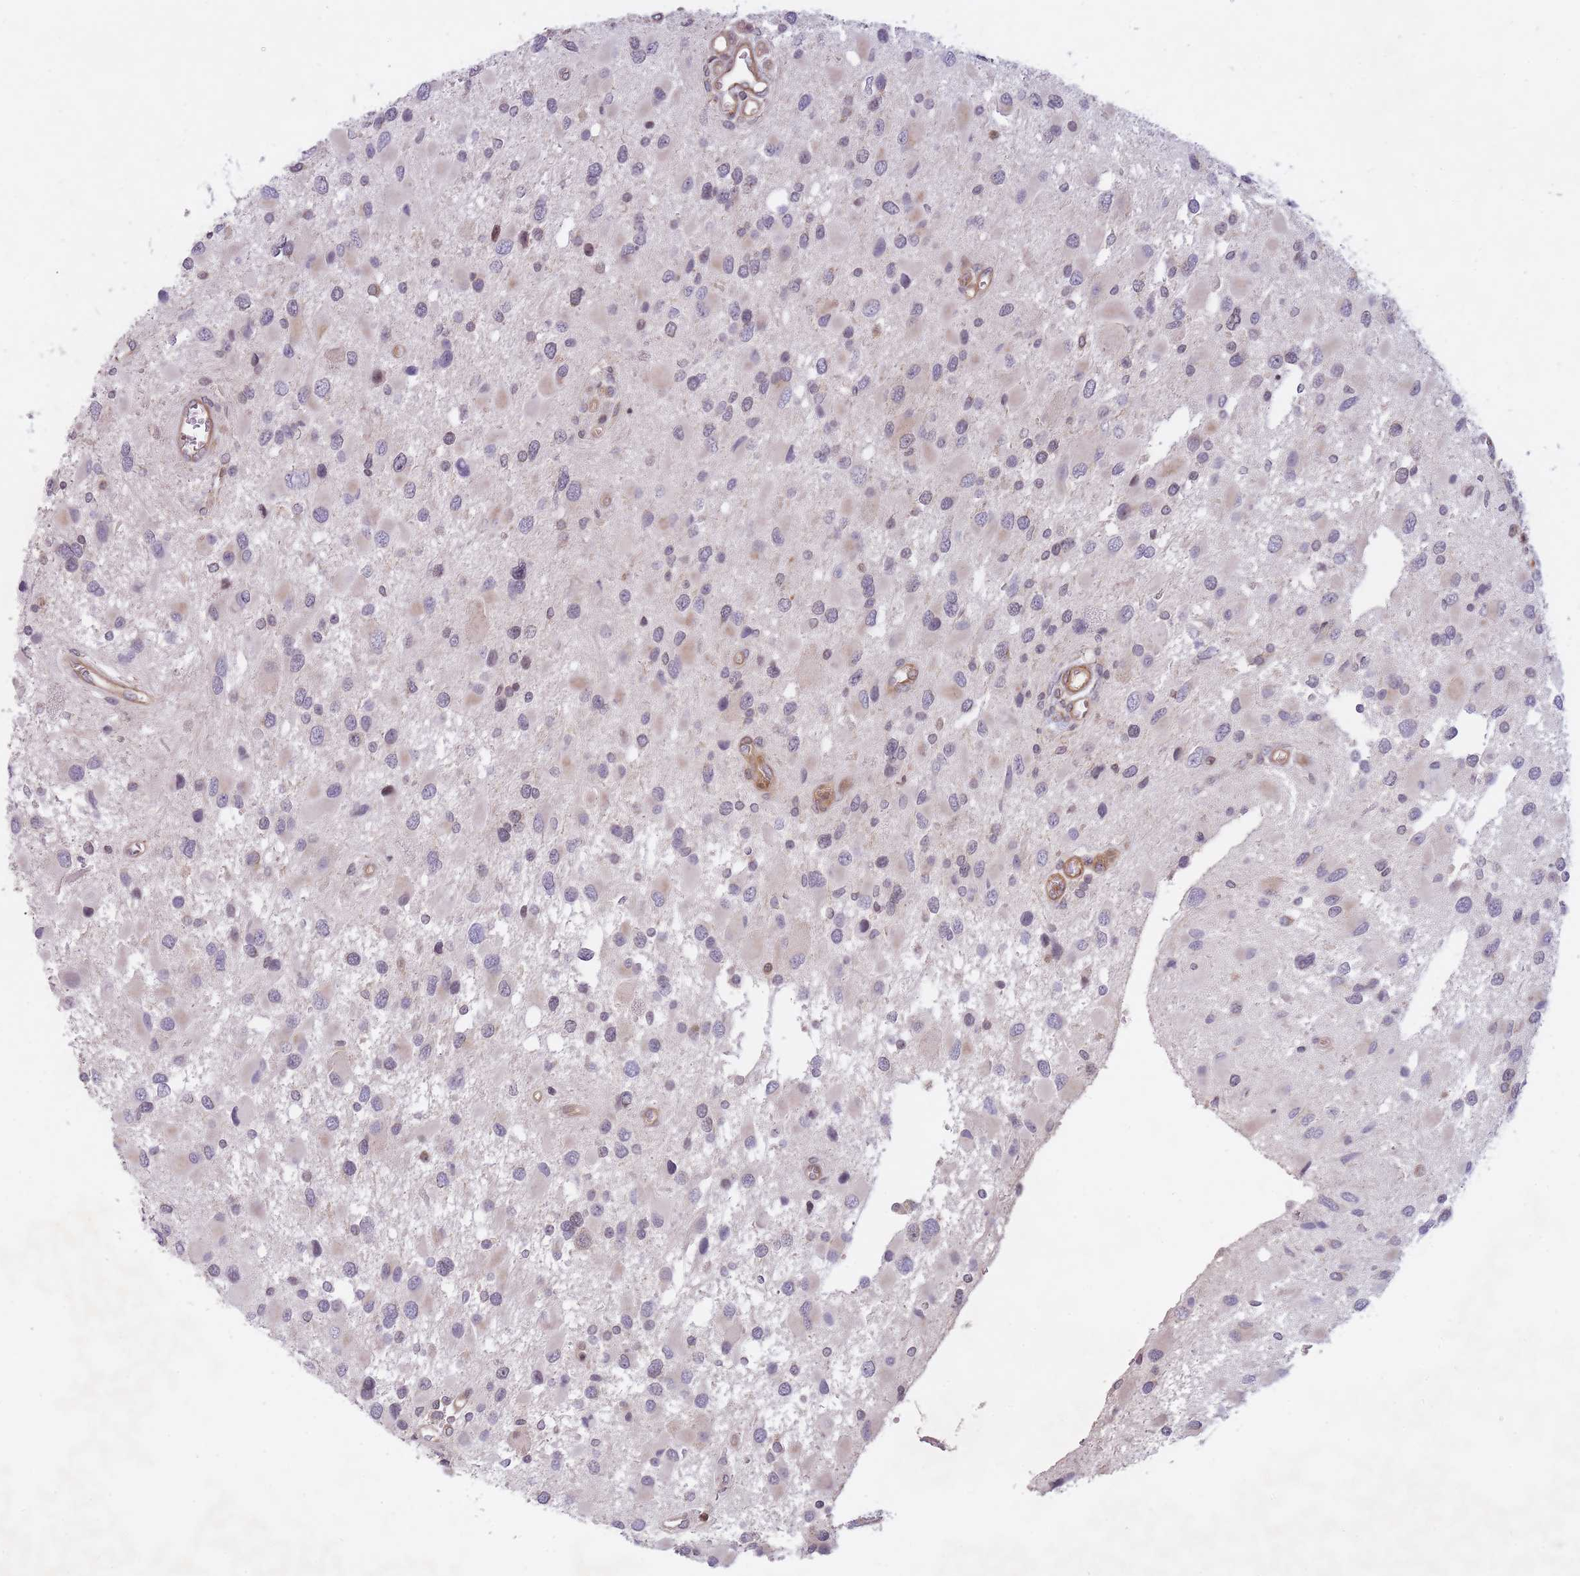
{"staining": {"intensity": "negative", "quantity": "none", "location": "none"}, "tissue": "glioma", "cell_type": "Tumor cells", "image_type": "cancer", "snomed": [{"axis": "morphology", "description": "Glioma, malignant, High grade"}, {"axis": "topography", "description": "Brain"}], "caption": "Protein analysis of malignant high-grade glioma reveals no significant expression in tumor cells.", "gene": "SLC35F5", "patient": {"sex": "male", "age": 53}}